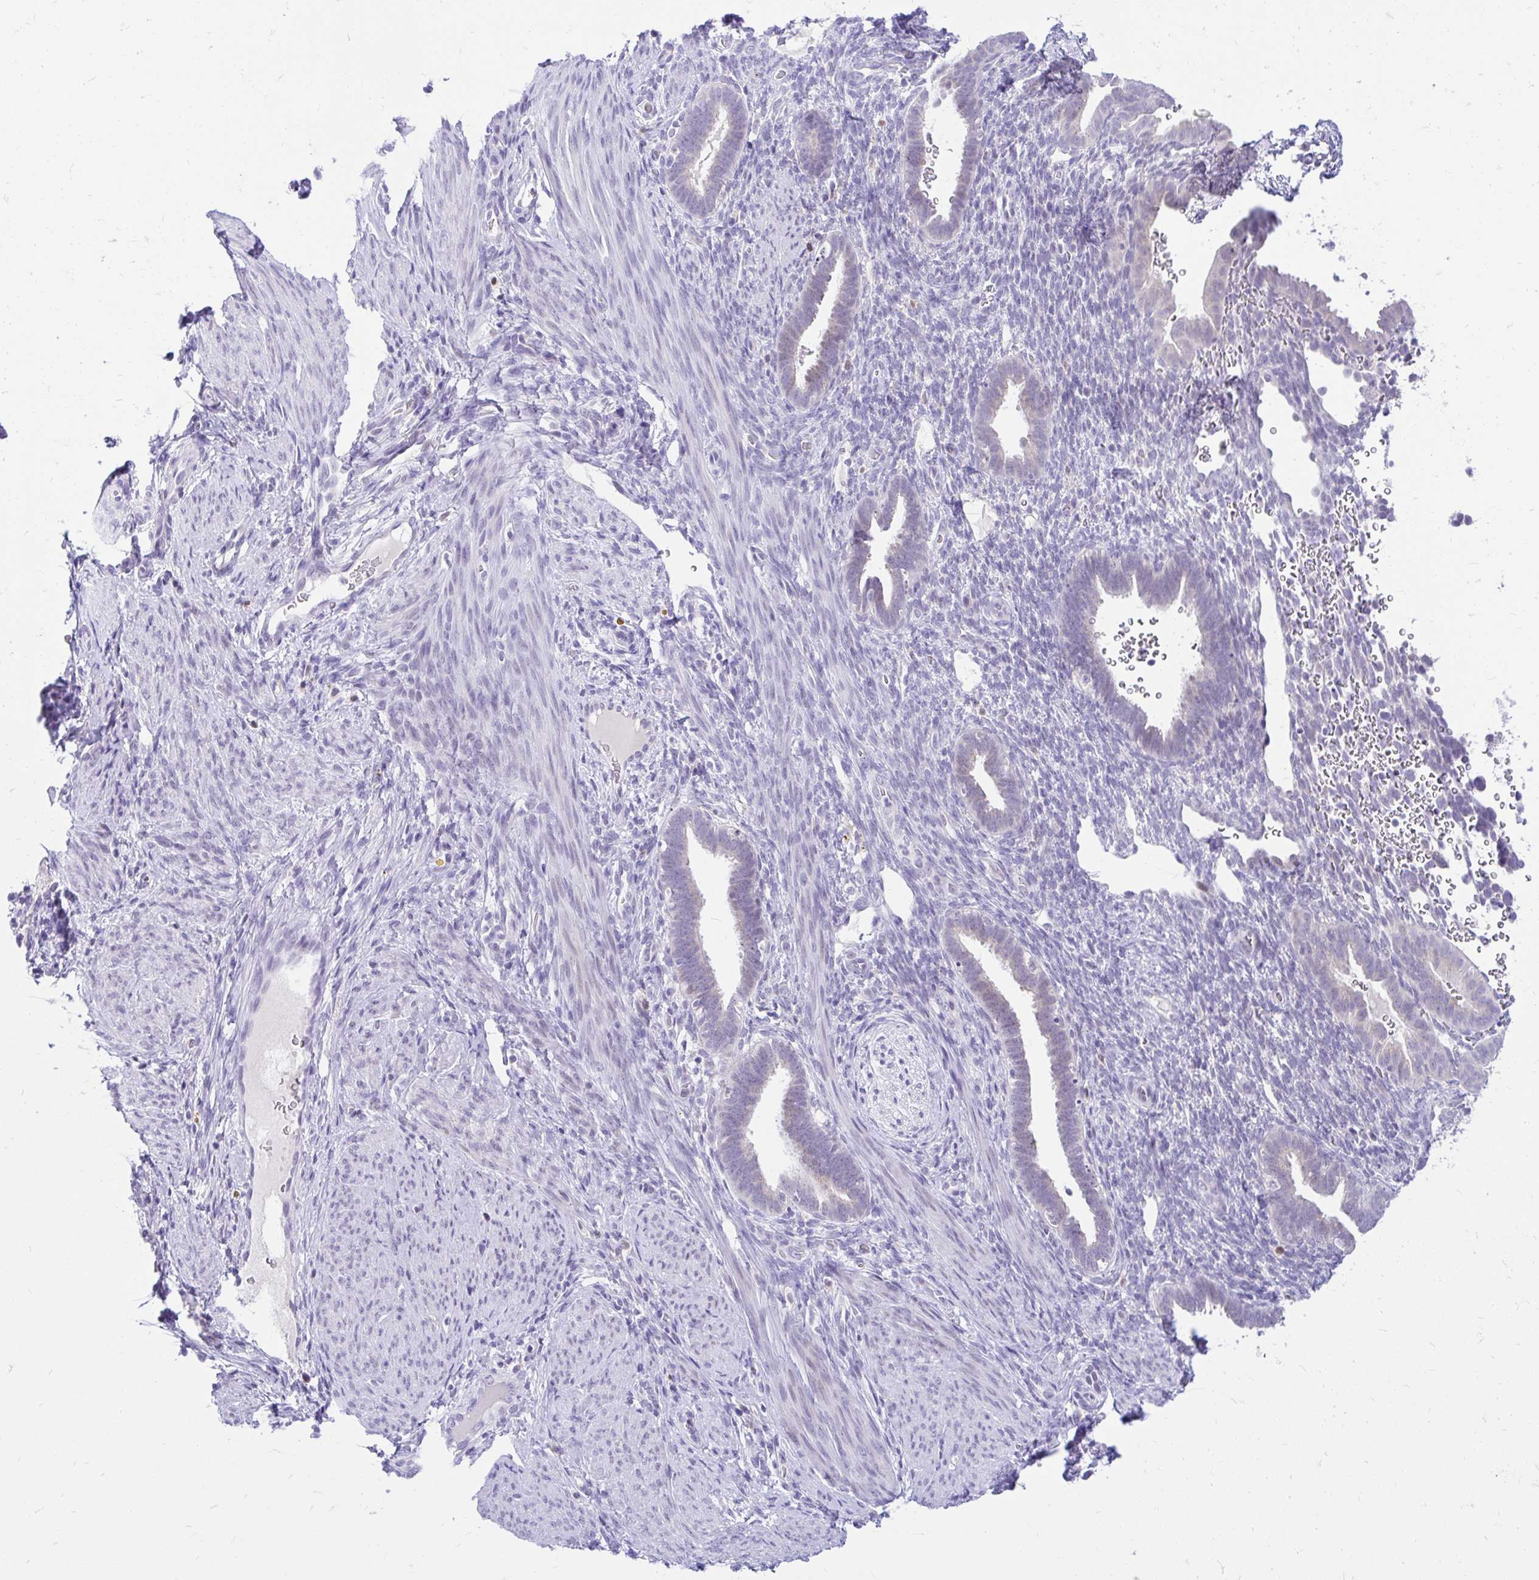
{"staining": {"intensity": "negative", "quantity": "none", "location": "none"}, "tissue": "endometrium", "cell_type": "Cells in endometrial stroma", "image_type": "normal", "snomed": [{"axis": "morphology", "description": "Normal tissue, NOS"}, {"axis": "topography", "description": "Endometrium"}], "caption": "IHC image of unremarkable endometrium: human endometrium stained with DAB demonstrates no significant protein positivity in cells in endometrial stroma. (DAB (3,3'-diaminobenzidine) immunohistochemistry with hematoxylin counter stain).", "gene": "GLB1L2", "patient": {"sex": "female", "age": 34}}